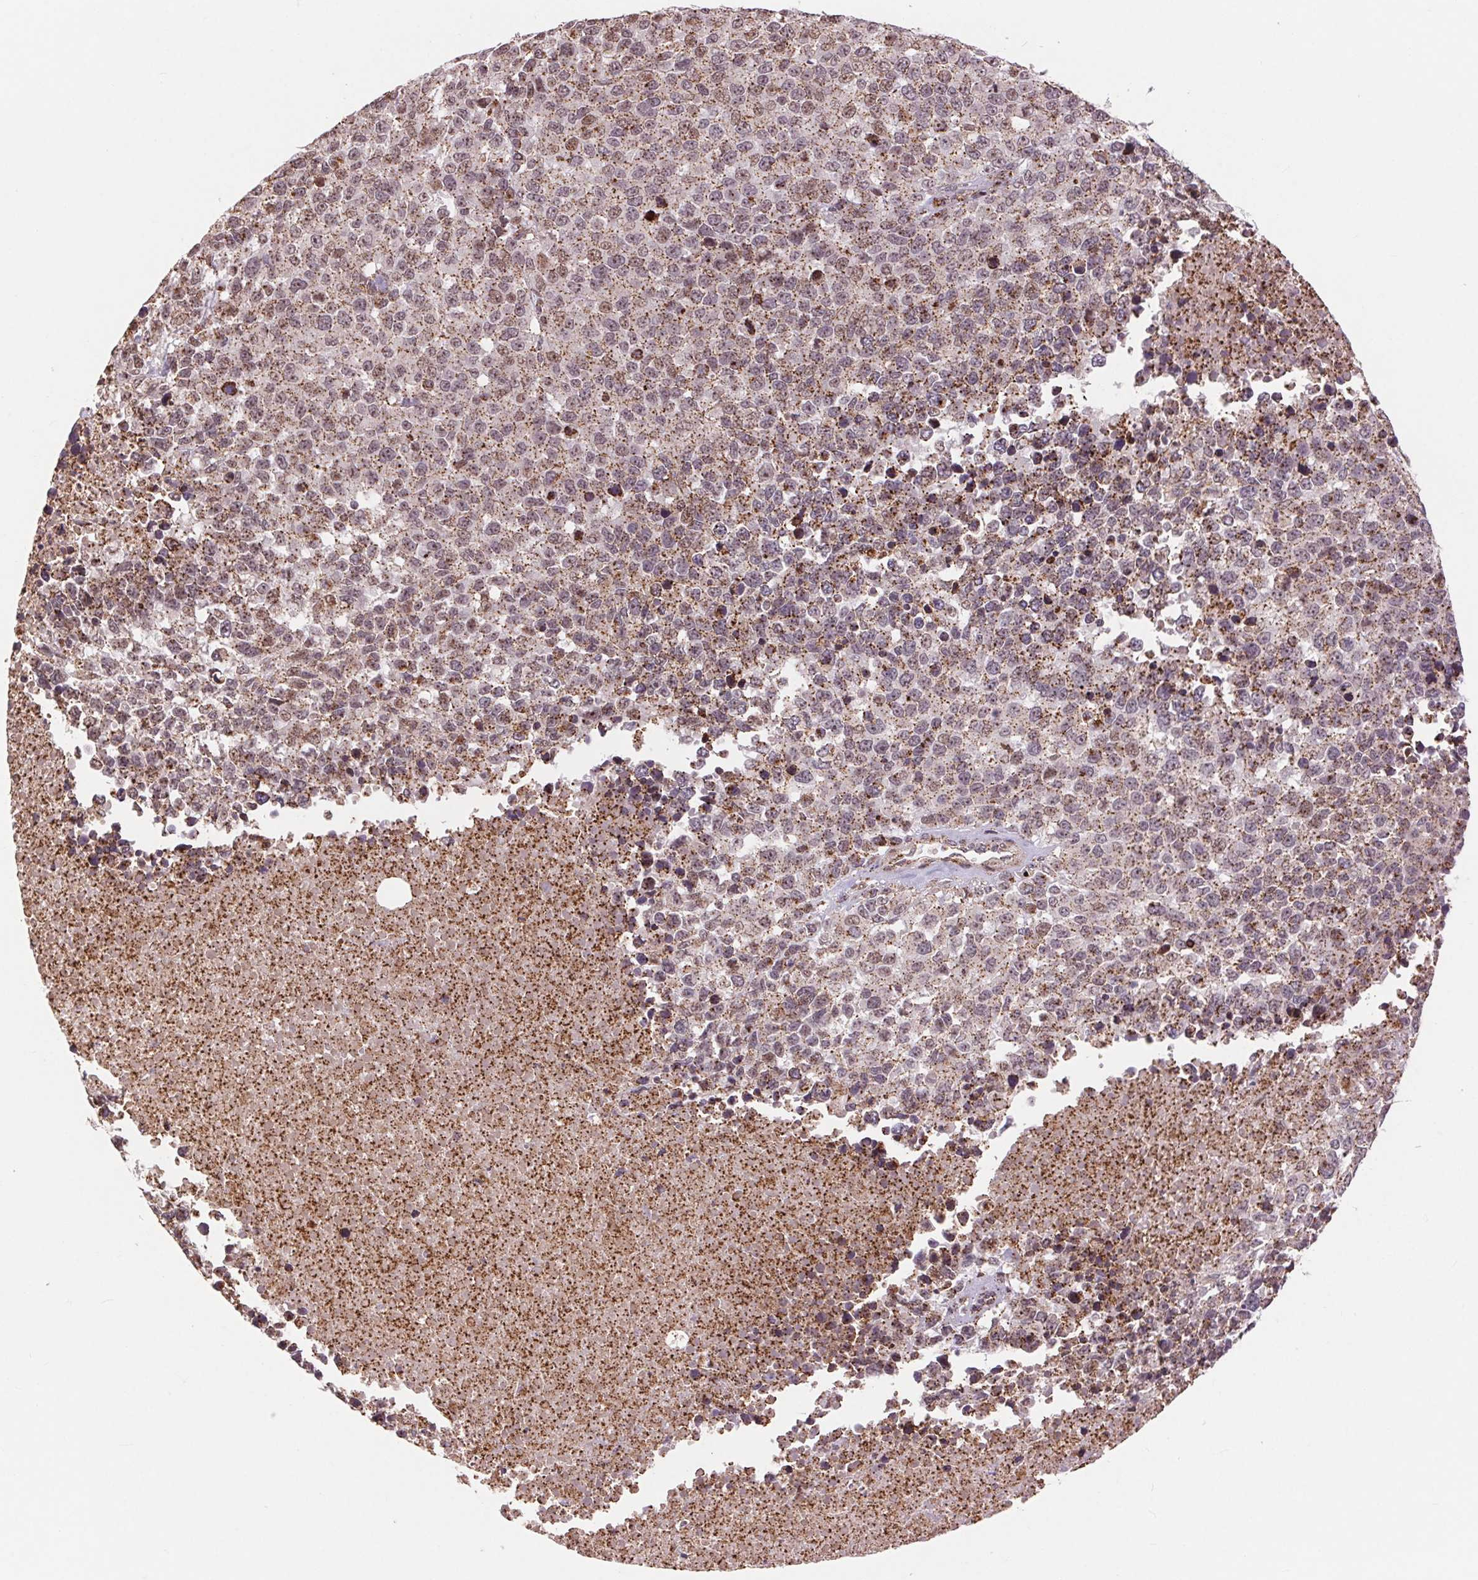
{"staining": {"intensity": "moderate", "quantity": ">75%", "location": "cytoplasmic/membranous"}, "tissue": "melanoma", "cell_type": "Tumor cells", "image_type": "cancer", "snomed": [{"axis": "morphology", "description": "Malignant melanoma, Metastatic site"}, {"axis": "topography", "description": "Skin"}], "caption": "Brown immunohistochemical staining in melanoma demonstrates moderate cytoplasmic/membranous expression in approximately >75% of tumor cells.", "gene": "CHMP4B", "patient": {"sex": "male", "age": 84}}